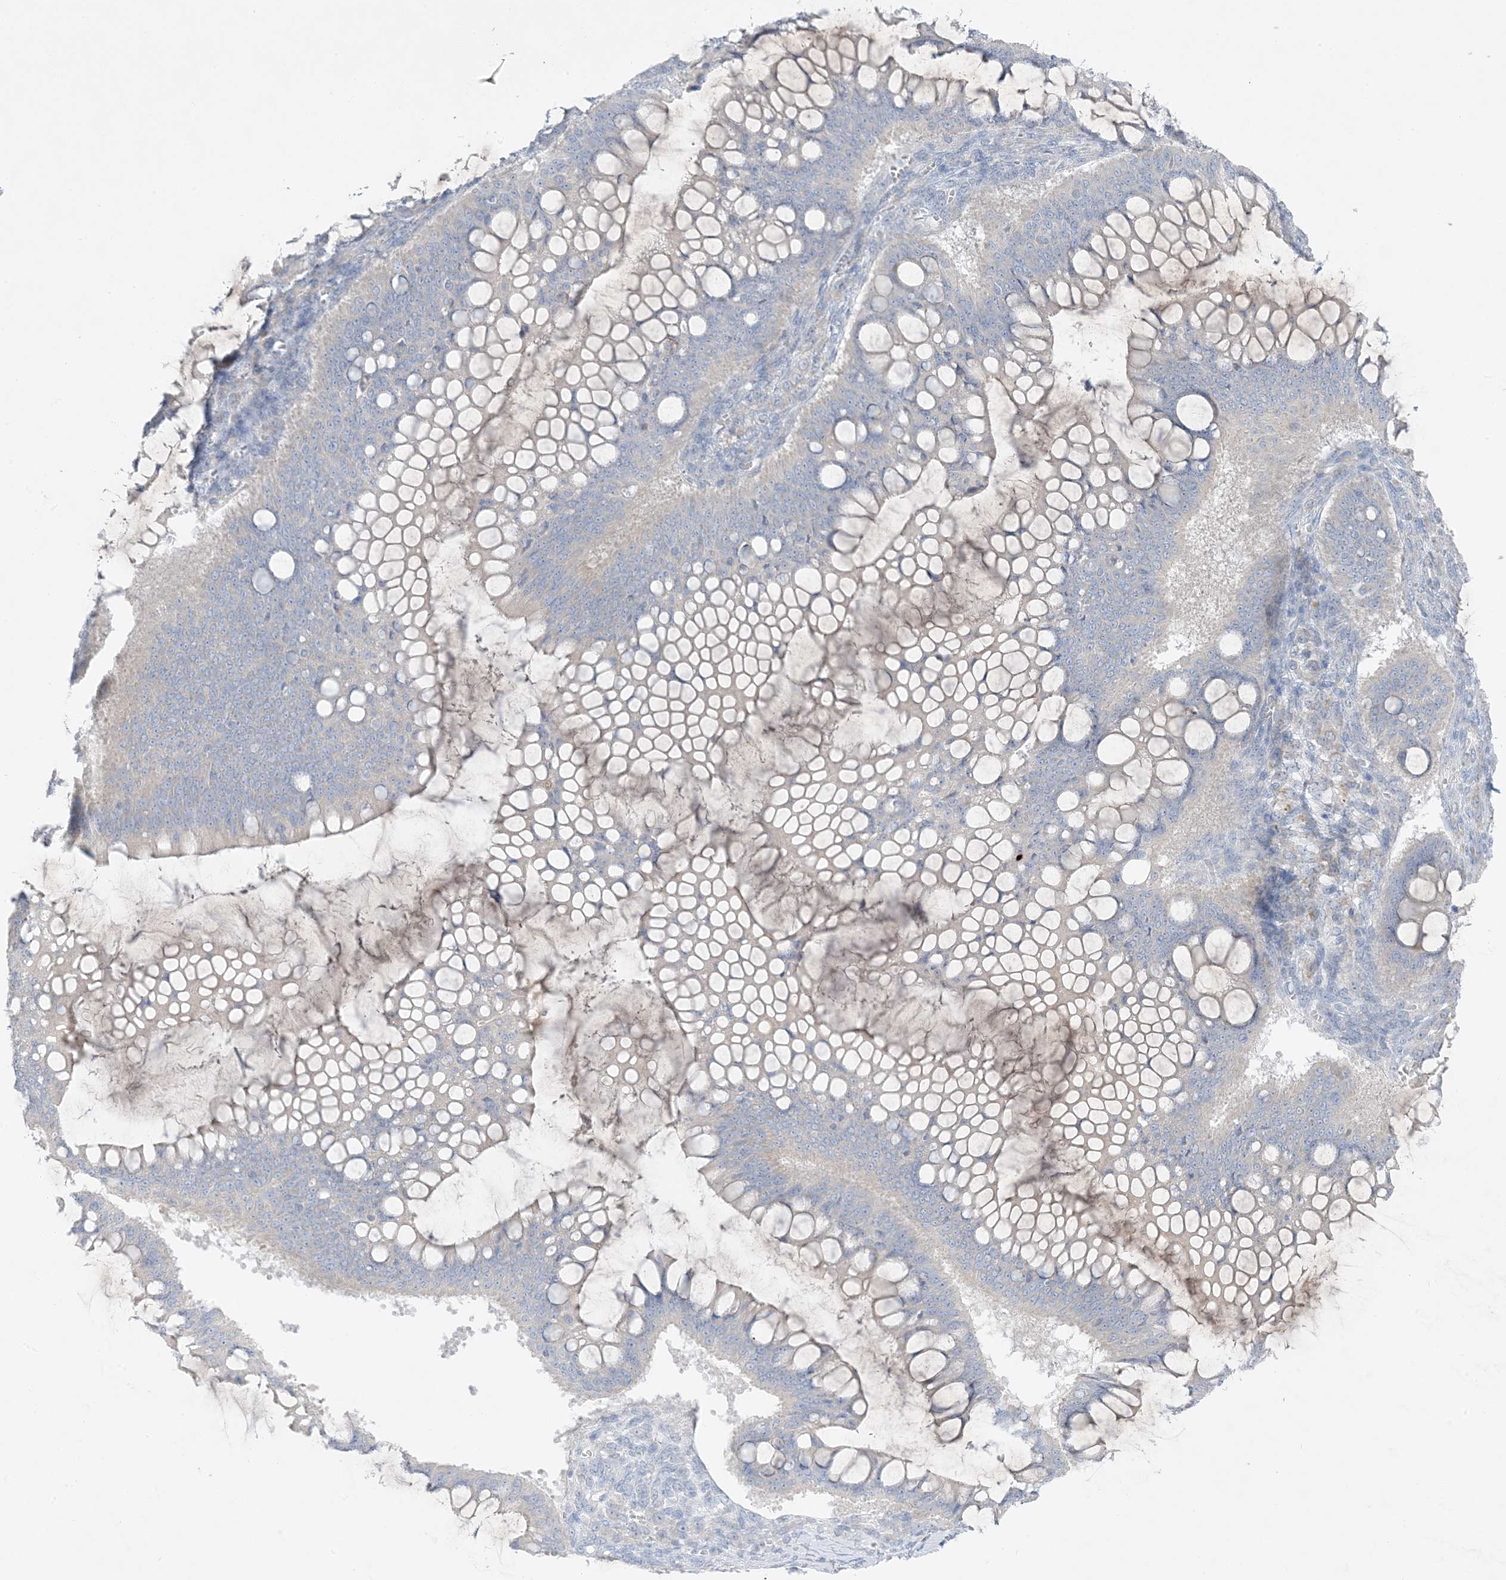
{"staining": {"intensity": "negative", "quantity": "none", "location": "none"}, "tissue": "ovarian cancer", "cell_type": "Tumor cells", "image_type": "cancer", "snomed": [{"axis": "morphology", "description": "Cystadenocarcinoma, mucinous, NOS"}, {"axis": "topography", "description": "Ovary"}], "caption": "Protein analysis of ovarian cancer (mucinous cystadenocarcinoma) reveals no significant positivity in tumor cells.", "gene": "FAM184A", "patient": {"sex": "female", "age": 73}}